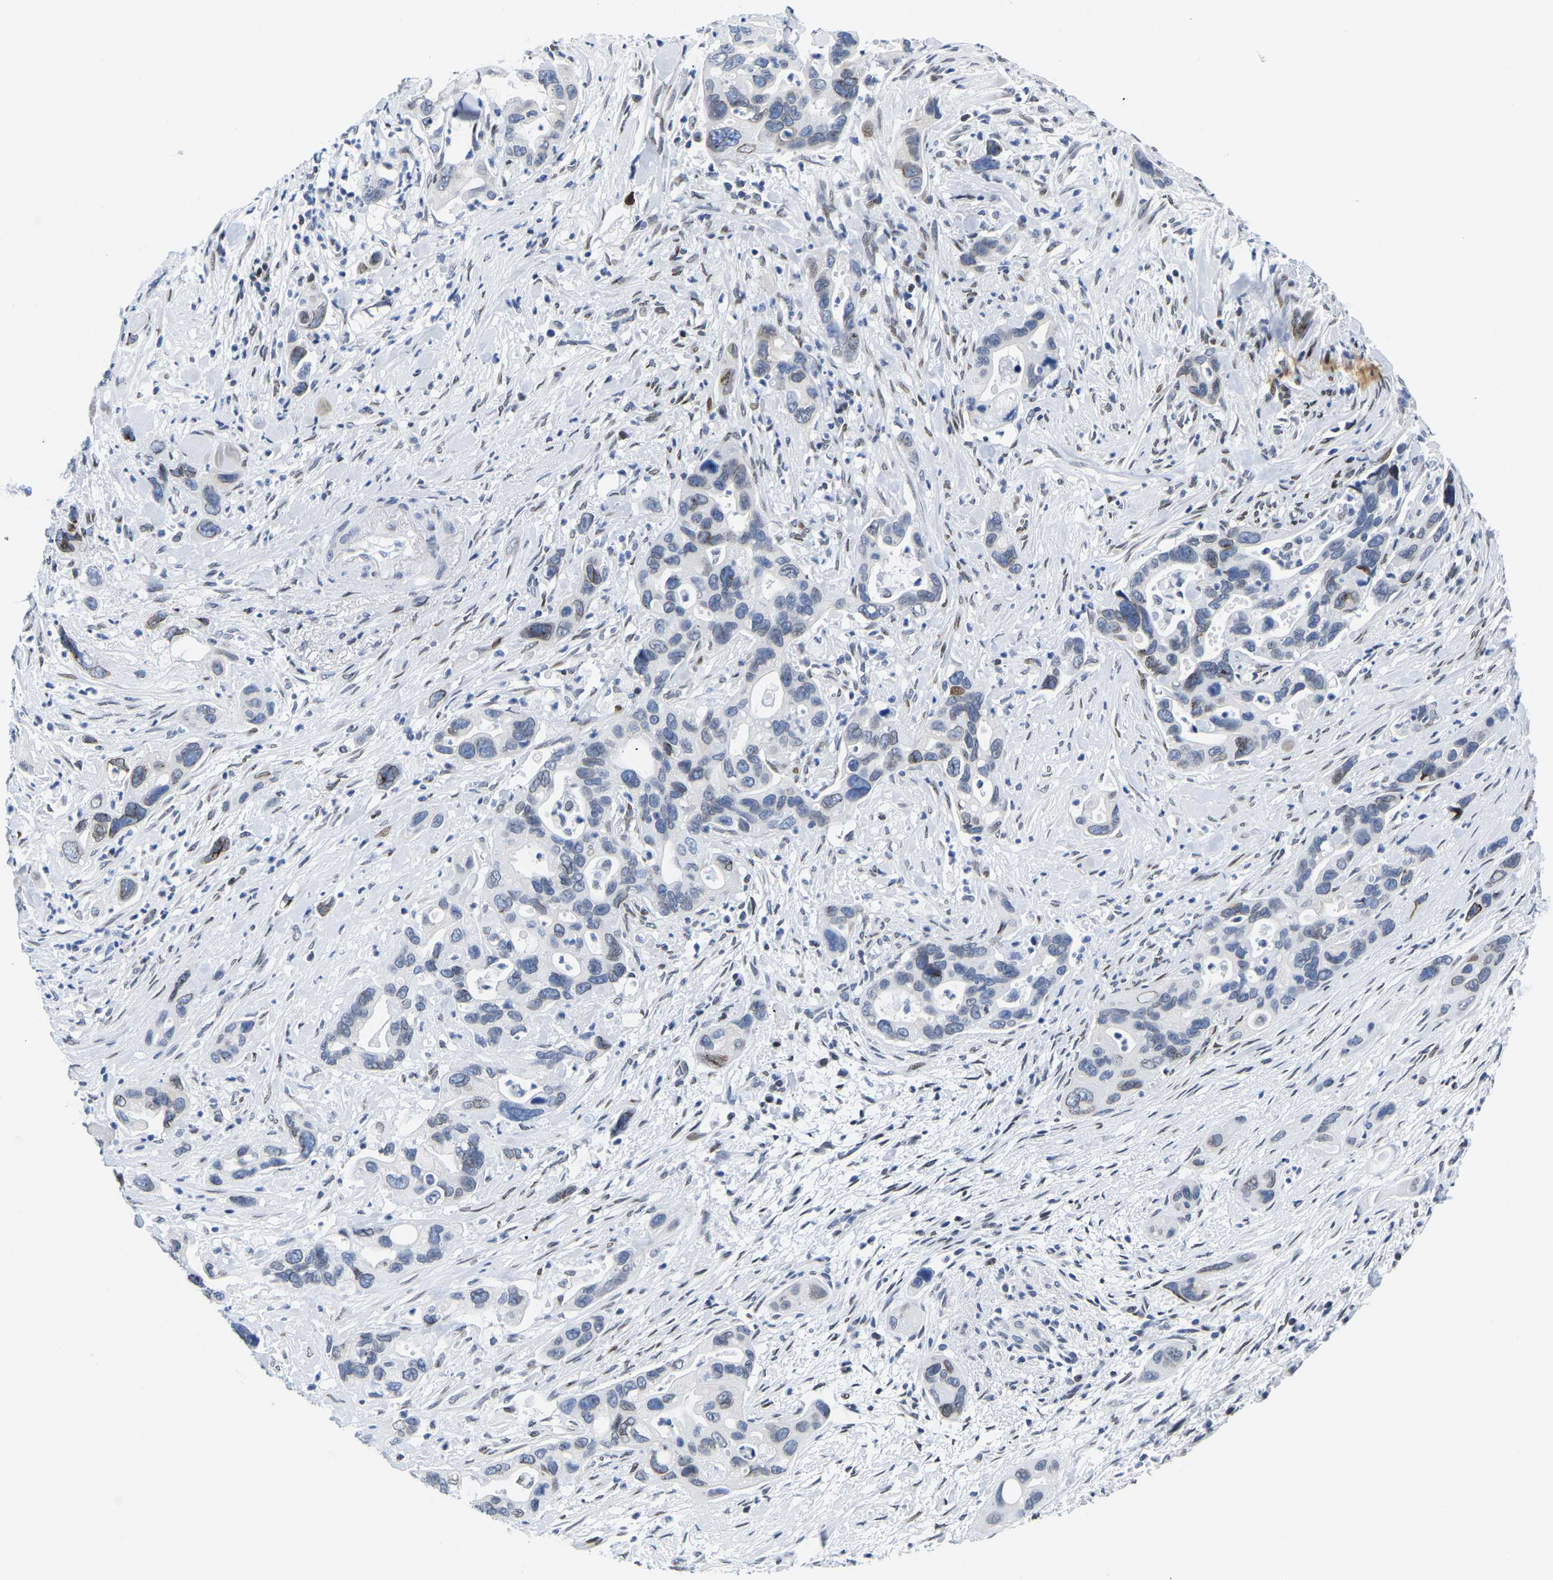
{"staining": {"intensity": "weak", "quantity": "25%-75%", "location": "cytoplasmic/membranous,nuclear"}, "tissue": "pancreatic cancer", "cell_type": "Tumor cells", "image_type": "cancer", "snomed": [{"axis": "morphology", "description": "Adenocarcinoma, NOS"}, {"axis": "topography", "description": "Pancreas"}], "caption": "A low amount of weak cytoplasmic/membranous and nuclear expression is present in about 25%-75% of tumor cells in pancreatic cancer tissue. (Stains: DAB in brown, nuclei in blue, Microscopy: brightfield microscopy at high magnification).", "gene": "UPK3A", "patient": {"sex": "female", "age": 70}}